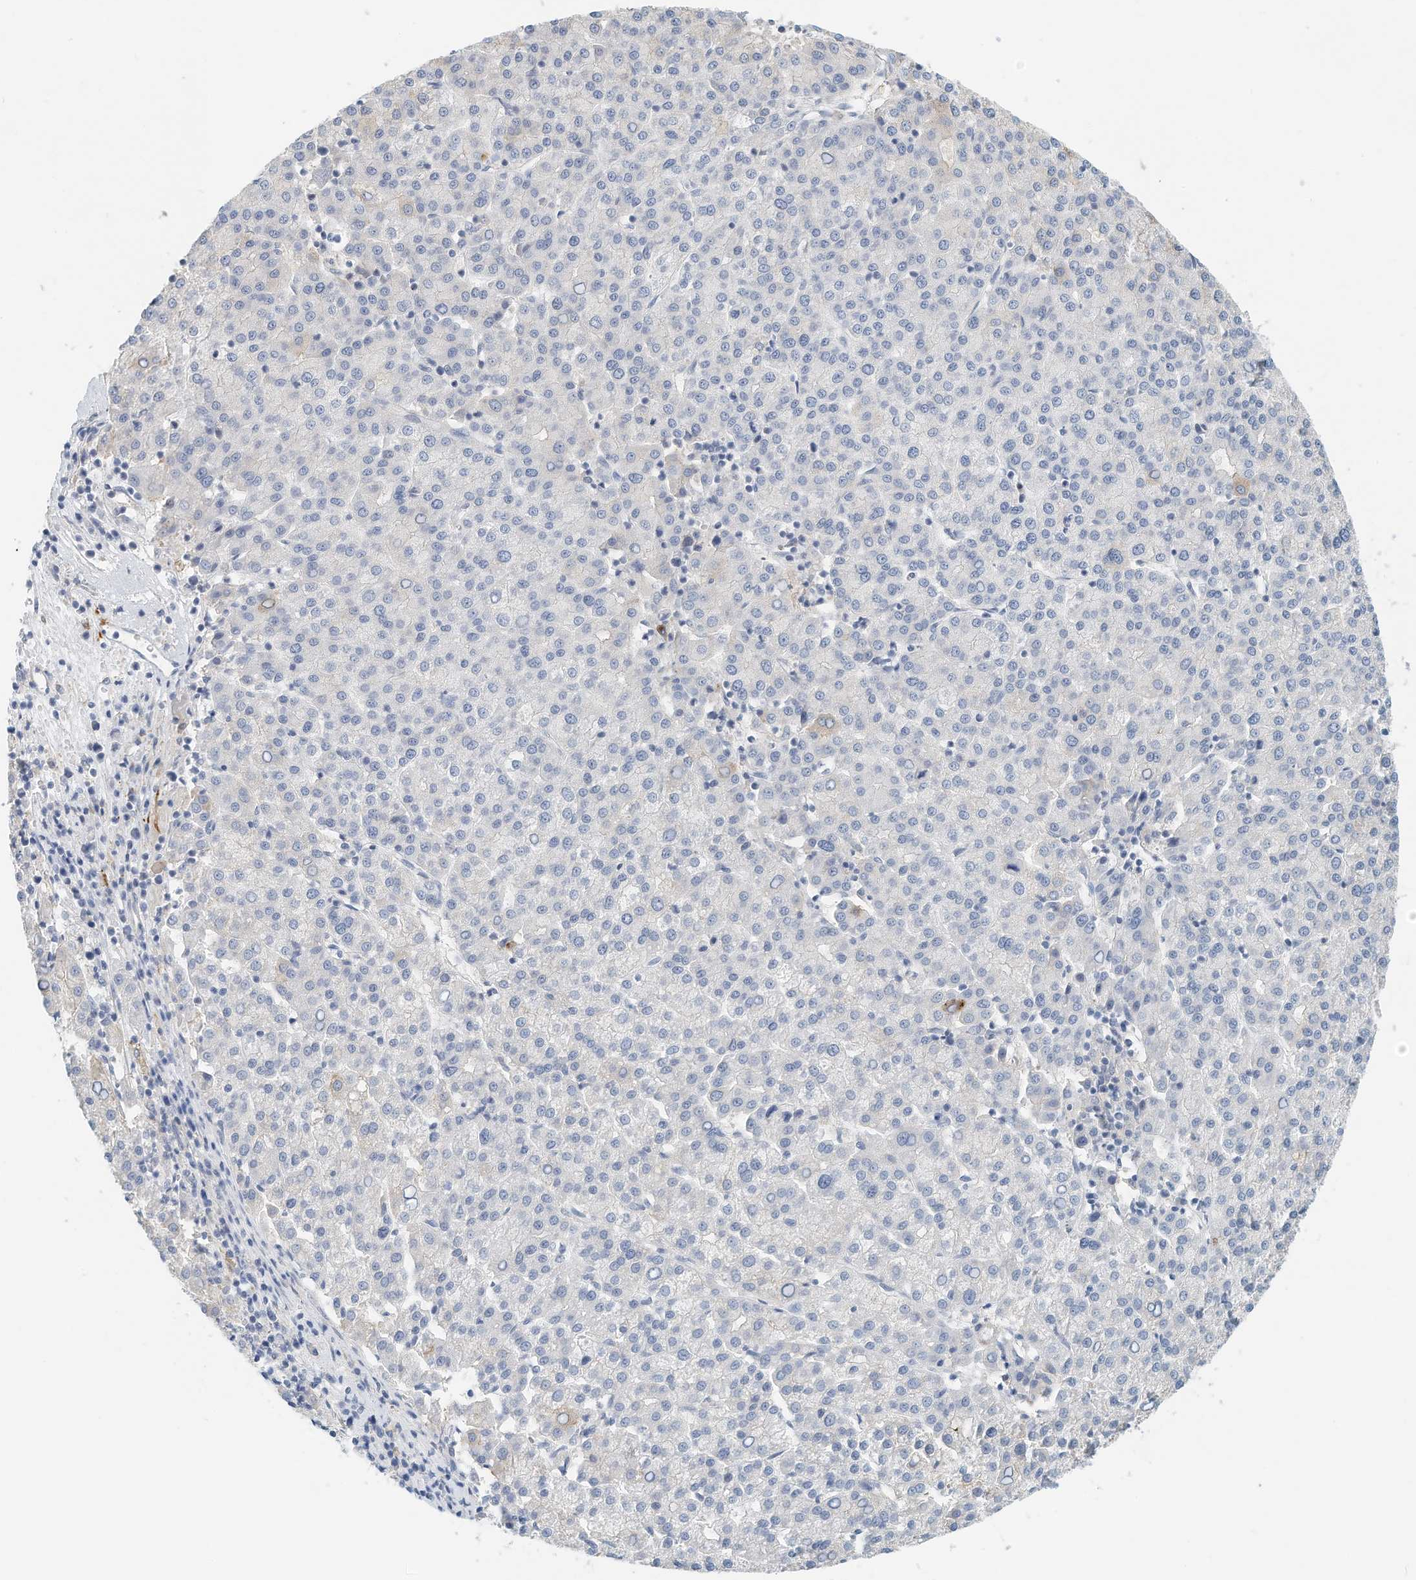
{"staining": {"intensity": "negative", "quantity": "none", "location": "none"}, "tissue": "liver cancer", "cell_type": "Tumor cells", "image_type": "cancer", "snomed": [{"axis": "morphology", "description": "Carcinoma, Hepatocellular, NOS"}, {"axis": "topography", "description": "Liver"}], "caption": "This is an IHC photomicrograph of liver cancer. There is no staining in tumor cells.", "gene": "MICAL1", "patient": {"sex": "female", "age": 58}}